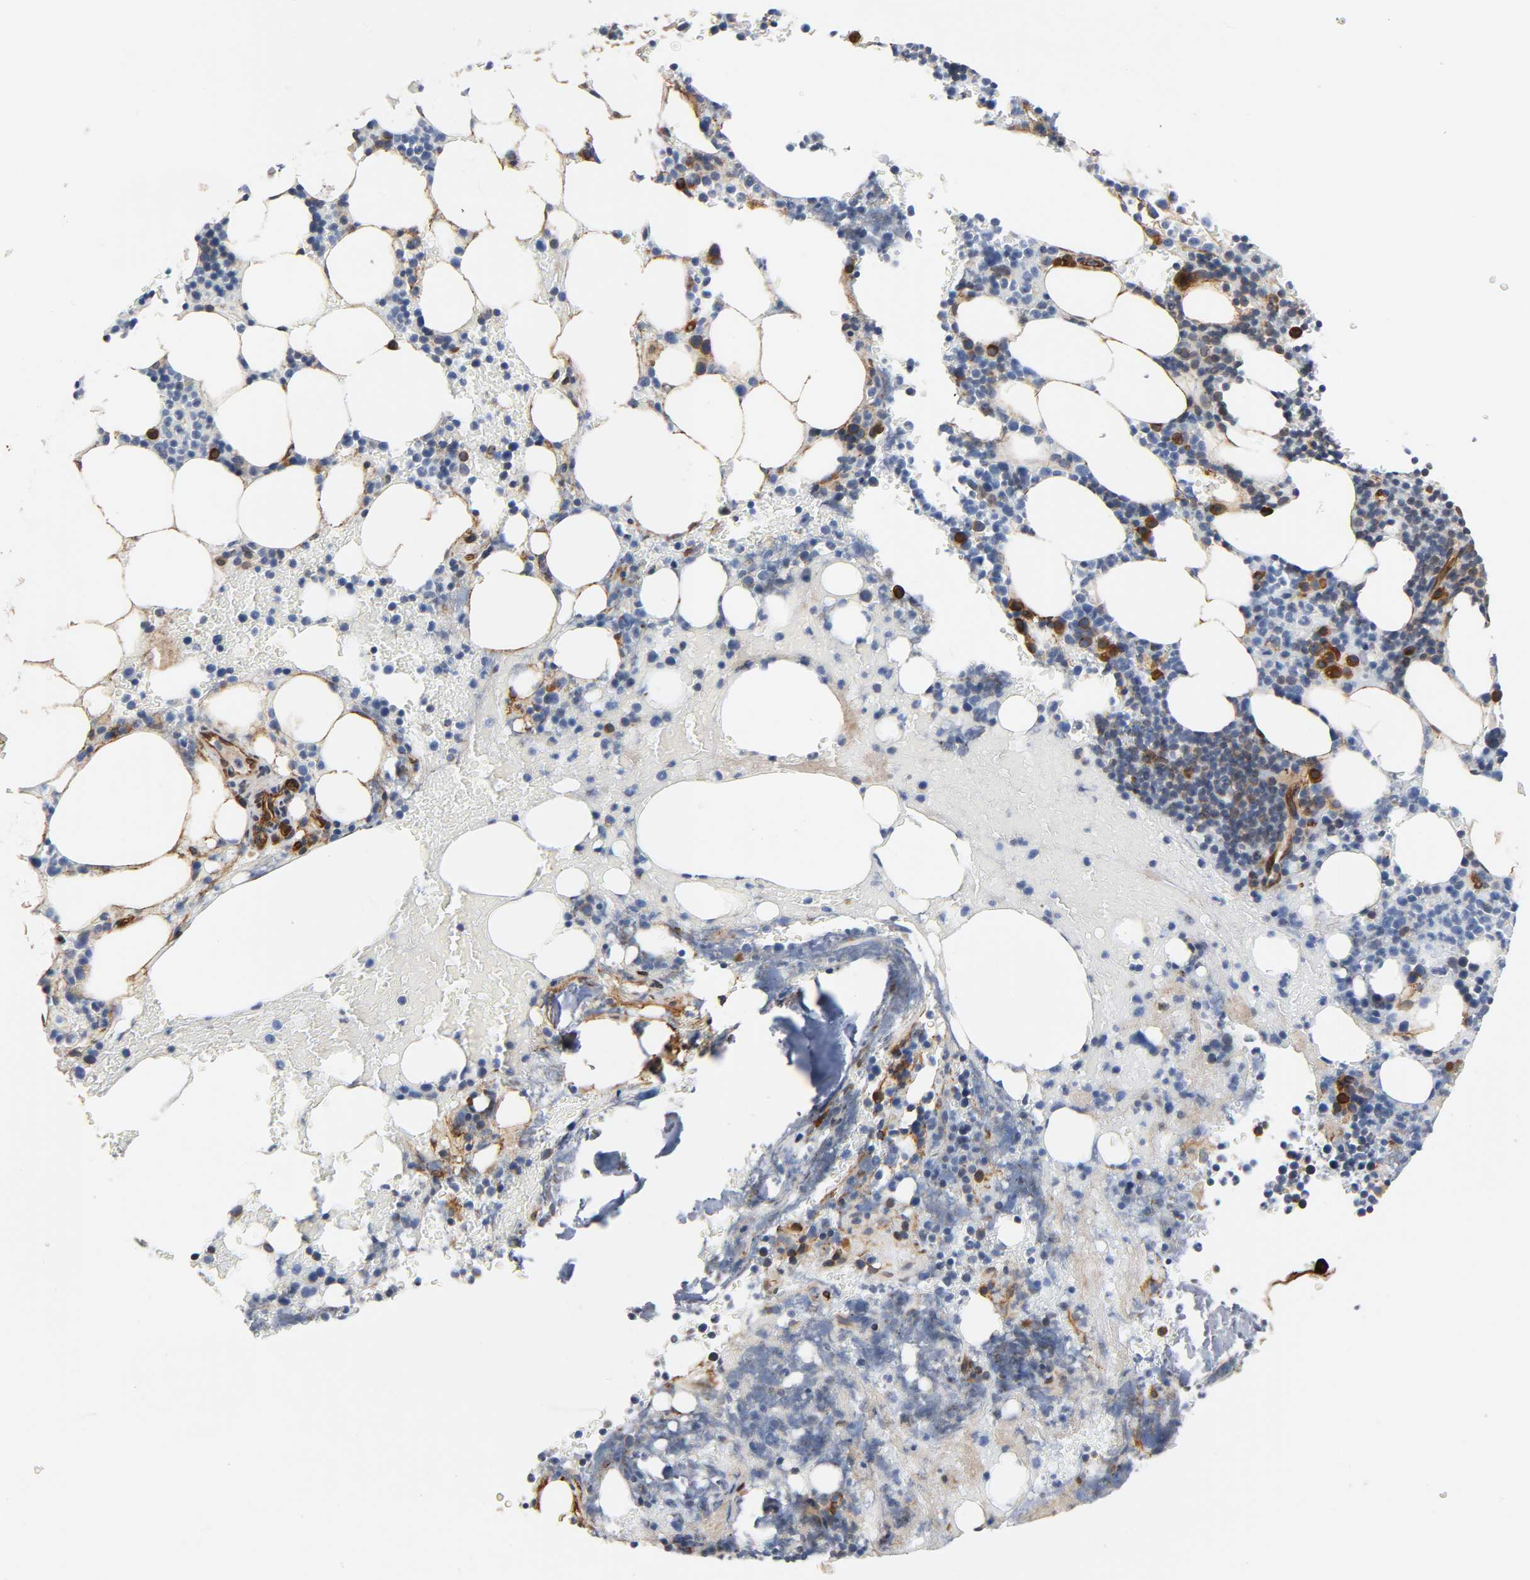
{"staining": {"intensity": "strong", "quantity": "<25%", "location": "cytoplasmic/membranous"}, "tissue": "bone marrow", "cell_type": "Hematopoietic cells", "image_type": "normal", "snomed": [{"axis": "morphology", "description": "Normal tissue, NOS"}, {"axis": "topography", "description": "Bone marrow"}], "caption": "This photomicrograph reveals immunohistochemistry (IHC) staining of normal human bone marrow, with medium strong cytoplasmic/membranous expression in approximately <25% of hematopoietic cells.", "gene": "ASB6", "patient": {"sex": "female", "age": 73}}